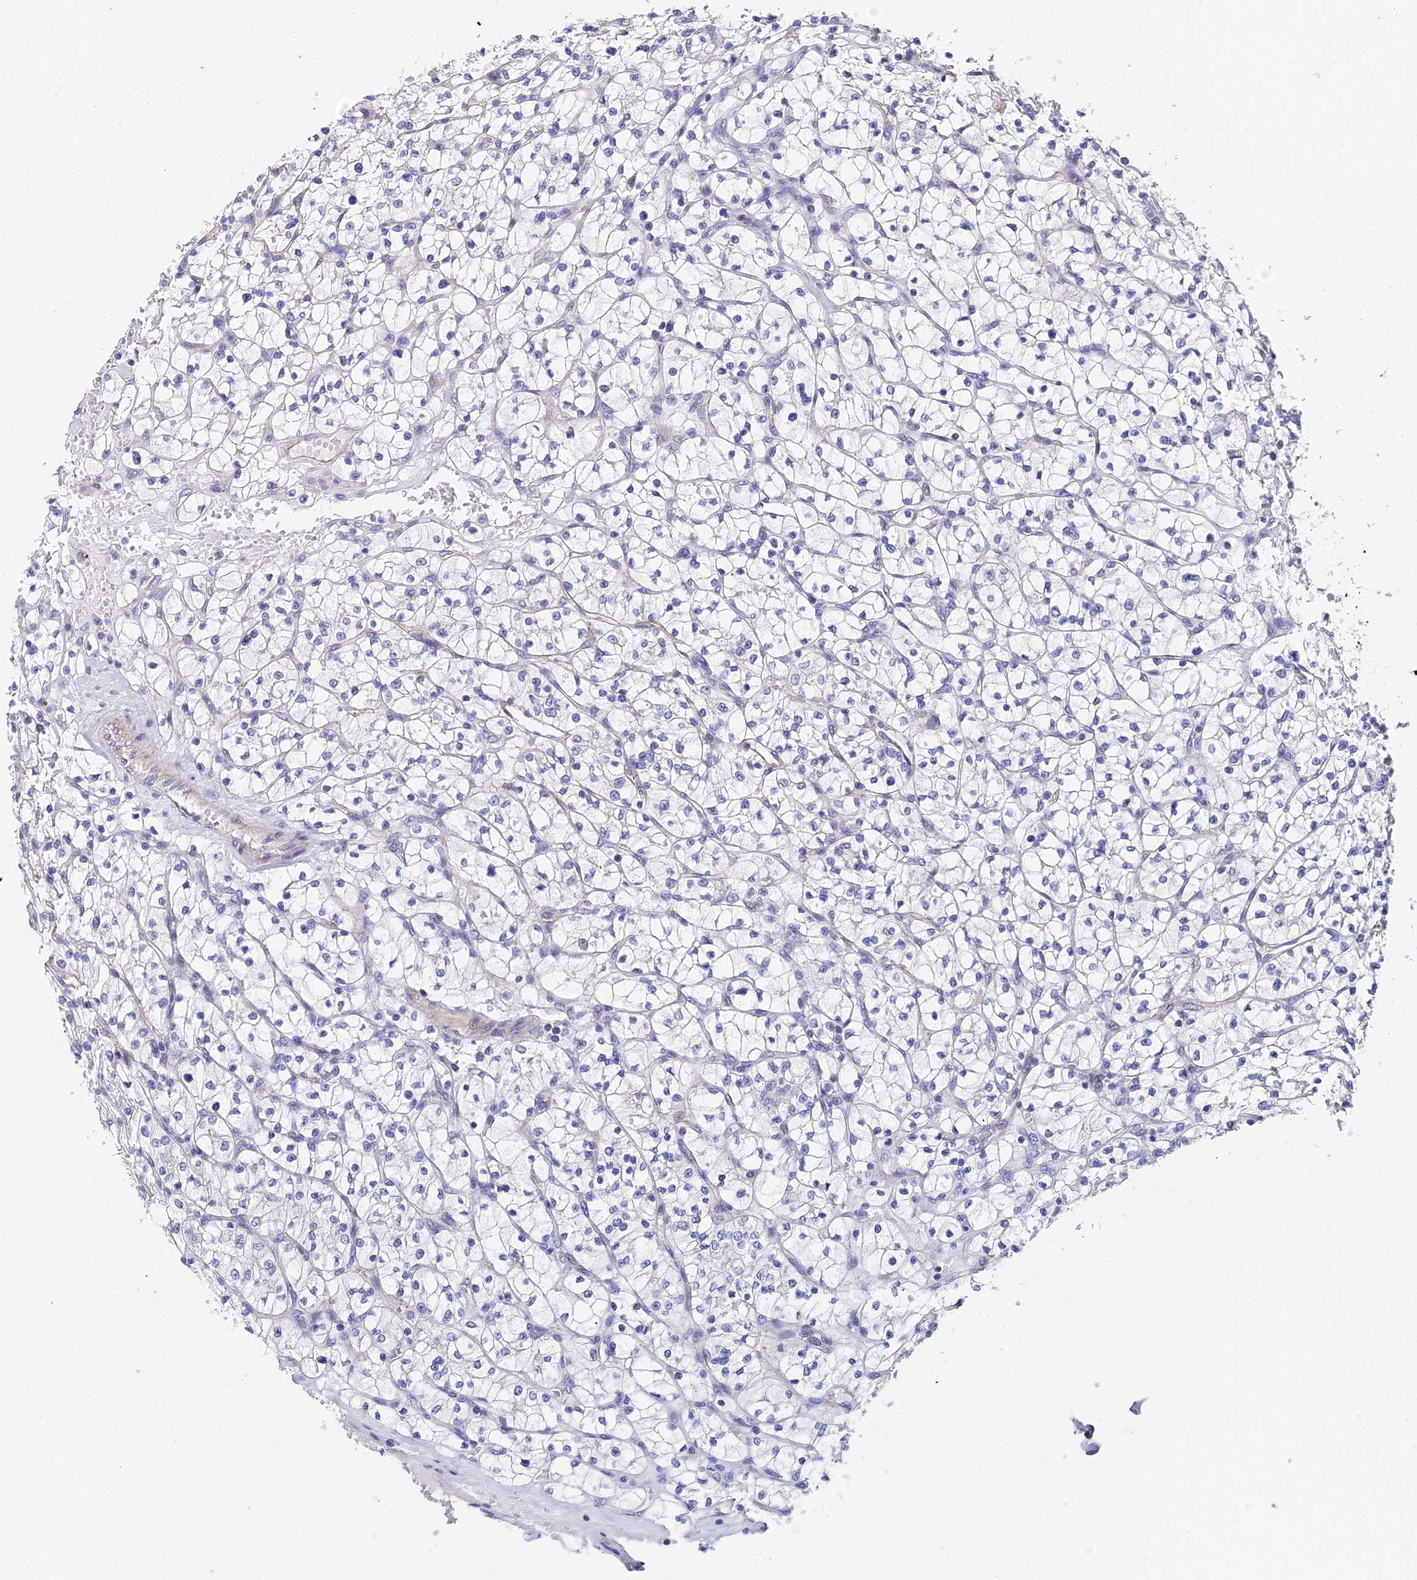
{"staining": {"intensity": "negative", "quantity": "none", "location": "none"}, "tissue": "renal cancer", "cell_type": "Tumor cells", "image_type": "cancer", "snomed": [{"axis": "morphology", "description": "Adenocarcinoma, NOS"}, {"axis": "topography", "description": "Kidney"}], "caption": "This is a image of immunohistochemistry (IHC) staining of renal adenocarcinoma, which shows no positivity in tumor cells.", "gene": "ENSG00000268674", "patient": {"sex": "female", "age": 64}}